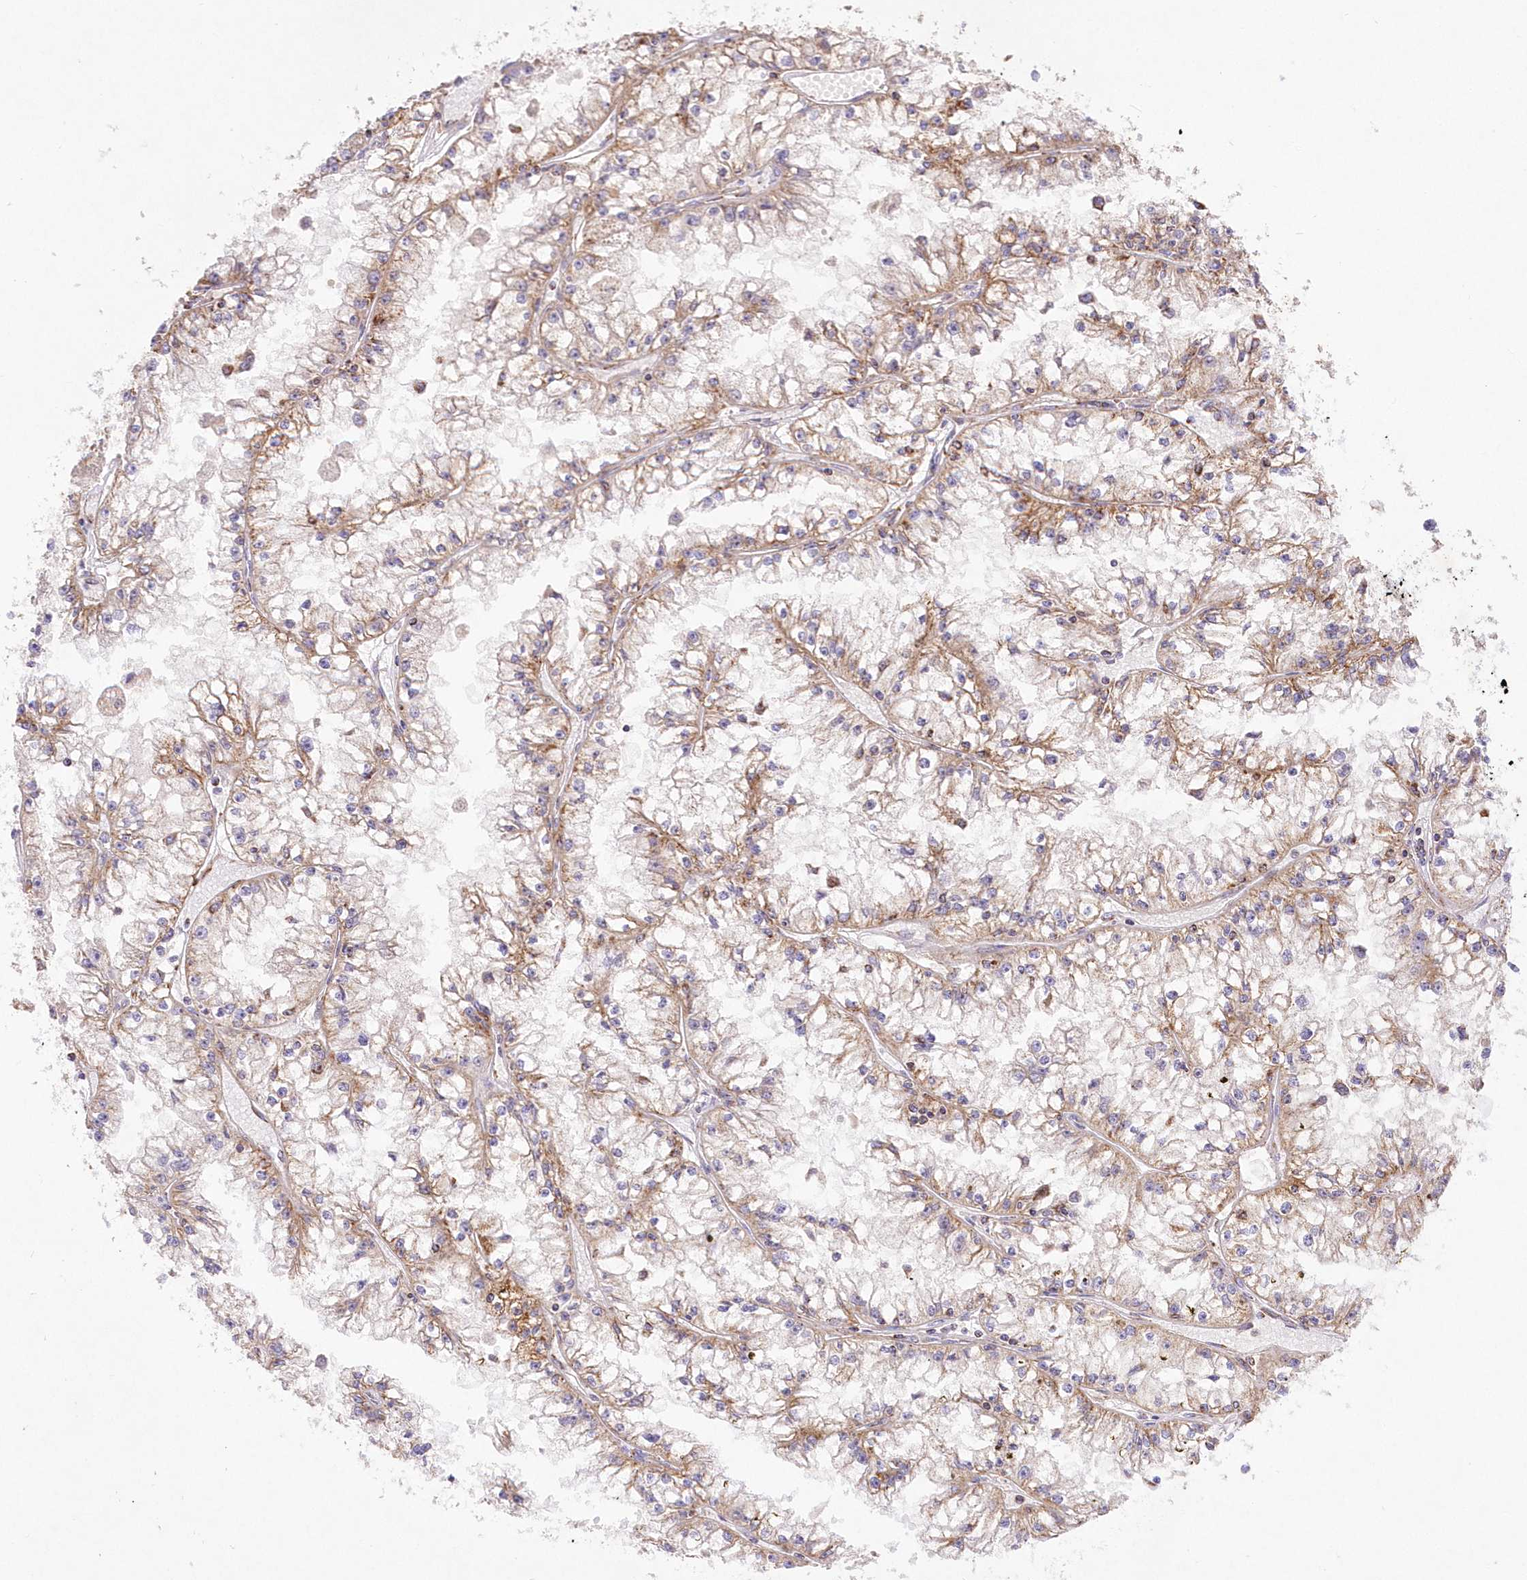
{"staining": {"intensity": "weak", "quantity": "25%-75%", "location": "cytoplasmic/membranous"}, "tissue": "renal cancer", "cell_type": "Tumor cells", "image_type": "cancer", "snomed": [{"axis": "morphology", "description": "Adenocarcinoma, NOS"}, {"axis": "topography", "description": "Kidney"}], "caption": "About 25%-75% of tumor cells in renal cancer exhibit weak cytoplasmic/membranous protein staining as visualized by brown immunohistochemical staining.", "gene": "ASNSD1", "patient": {"sex": "male", "age": 56}}